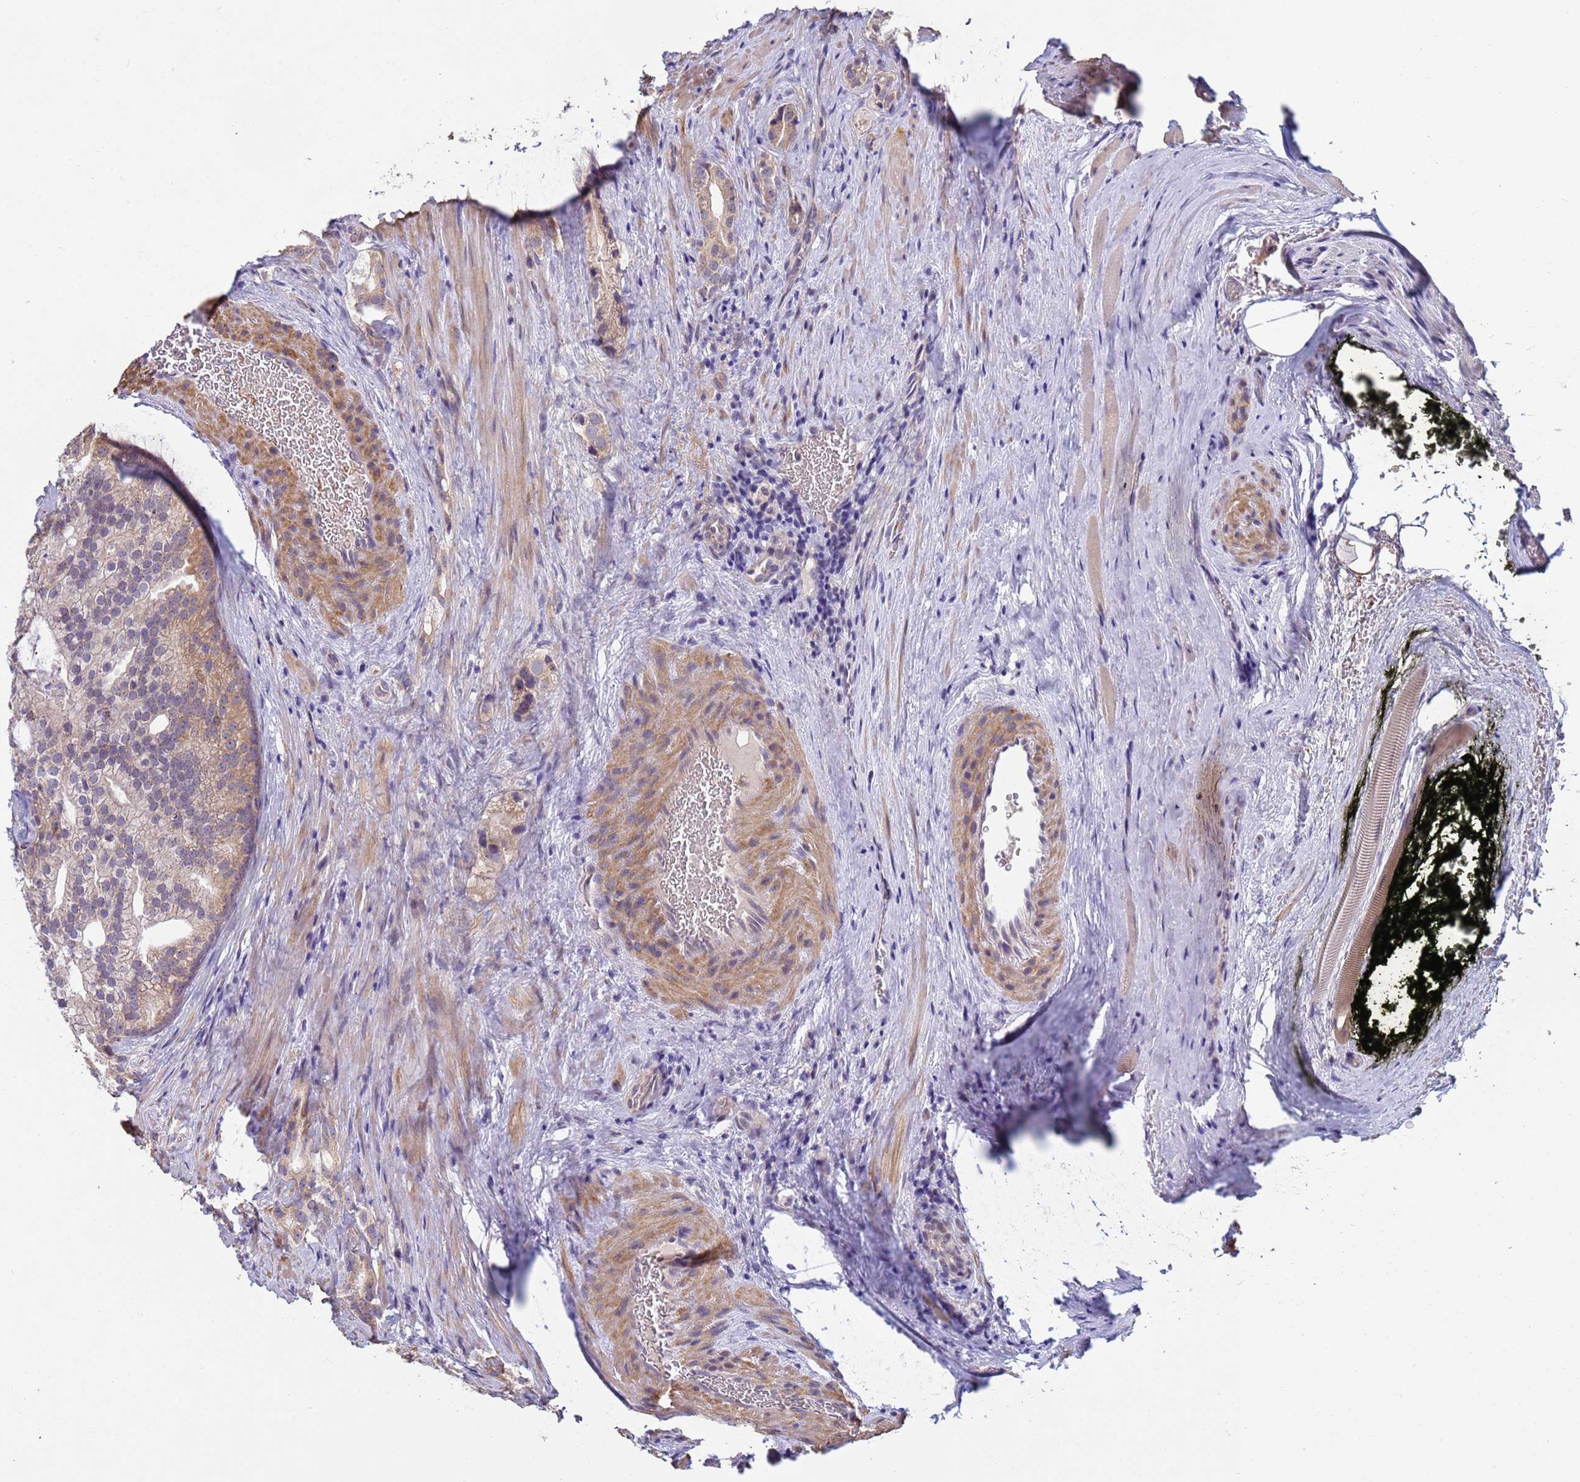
{"staining": {"intensity": "weak", "quantity": "25%-75%", "location": "cytoplasmic/membranous"}, "tissue": "prostate cancer", "cell_type": "Tumor cells", "image_type": "cancer", "snomed": [{"axis": "morphology", "description": "Adenocarcinoma, Low grade"}, {"axis": "topography", "description": "Prostate"}], "caption": "Immunohistochemistry (IHC) (DAB (3,3'-diaminobenzidine)) staining of prostate cancer demonstrates weak cytoplasmic/membranous protein expression in approximately 25%-75% of tumor cells.", "gene": "CLHC1", "patient": {"sex": "male", "age": 71}}